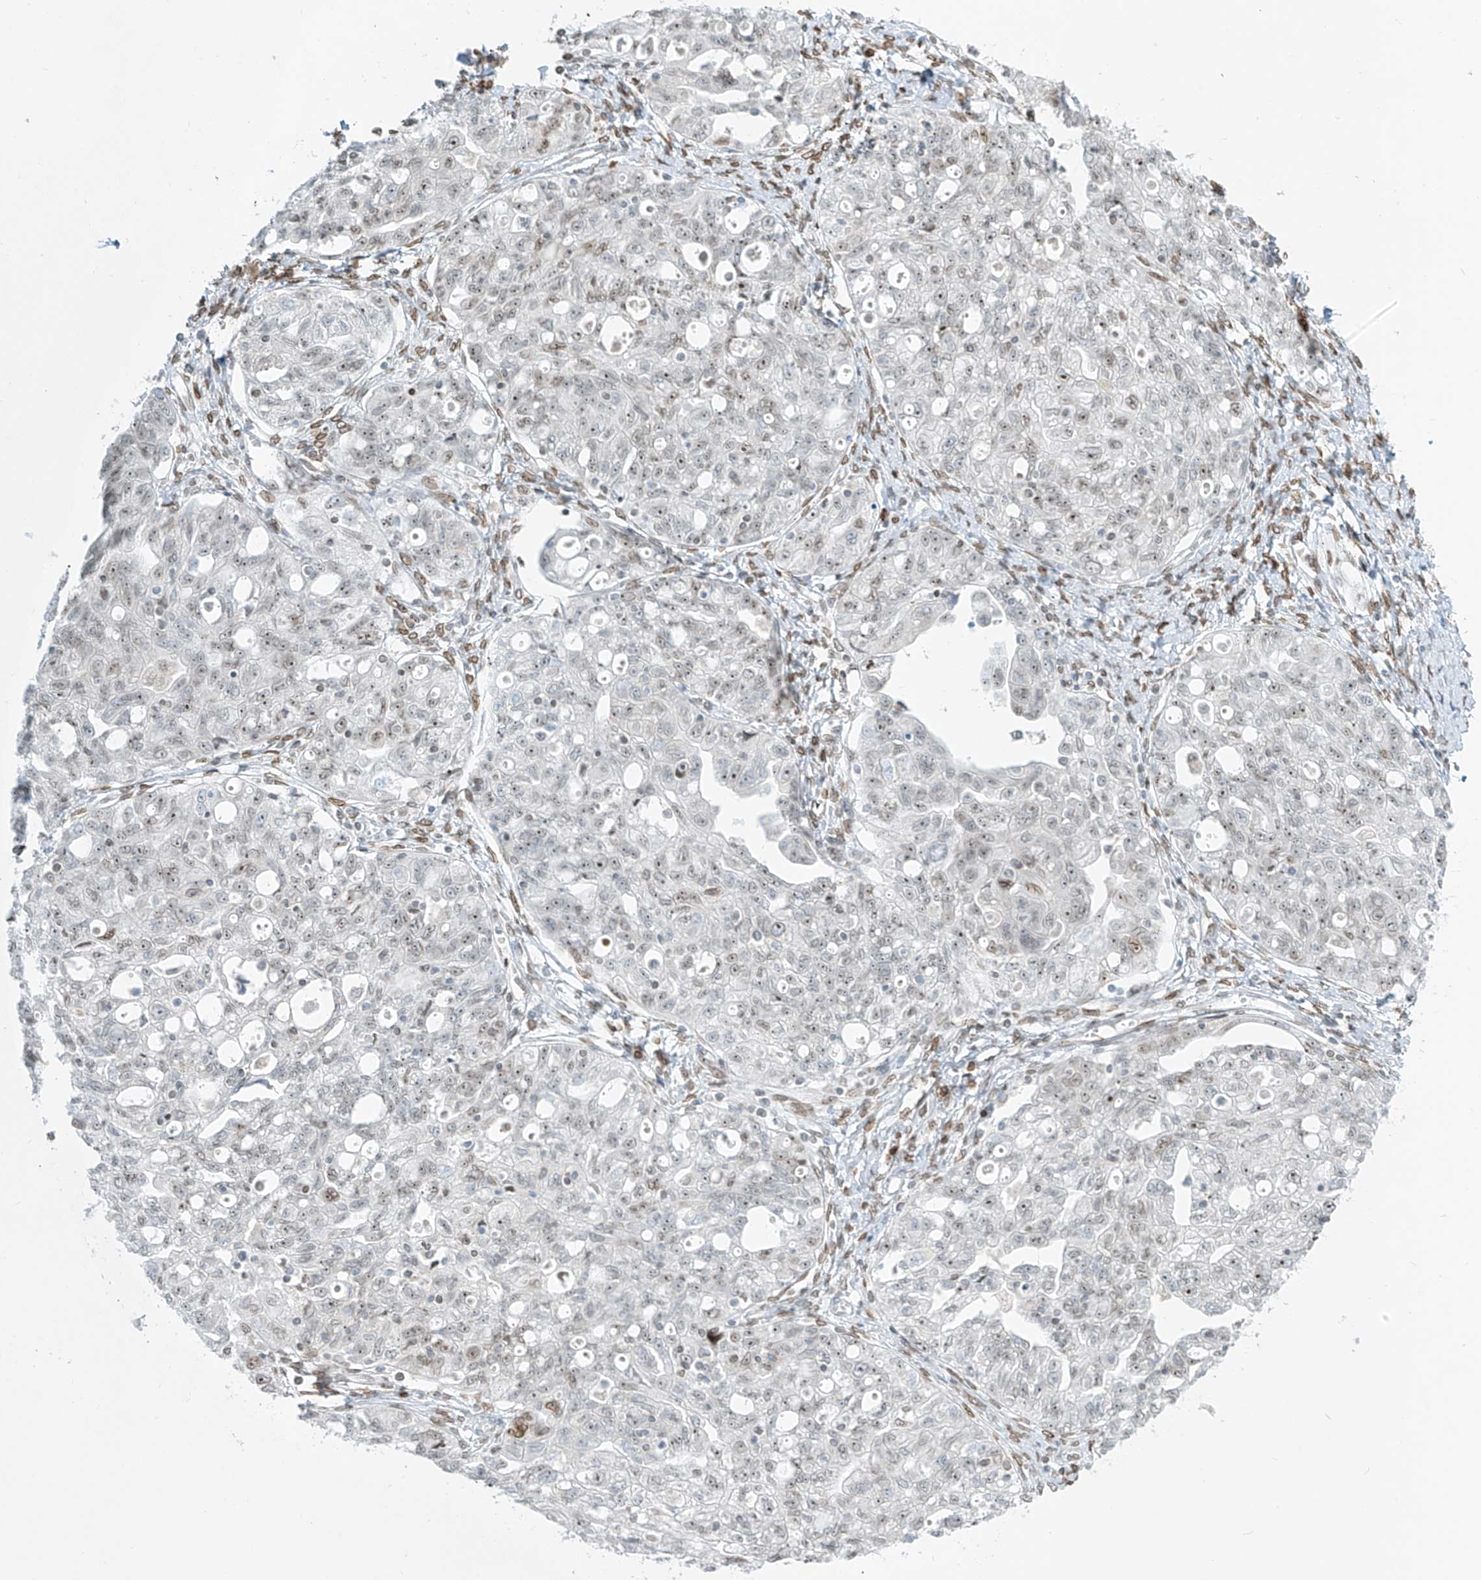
{"staining": {"intensity": "moderate", "quantity": "25%-75%", "location": "nuclear"}, "tissue": "ovarian cancer", "cell_type": "Tumor cells", "image_type": "cancer", "snomed": [{"axis": "morphology", "description": "Carcinoma, NOS"}, {"axis": "morphology", "description": "Cystadenocarcinoma, serous, NOS"}, {"axis": "topography", "description": "Ovary"}], "caption": "Protein expression analysis of ovarian cancer exhibits moderate nuclear expression in approximately 25%-75% of tumor cells.", "gene": "SAMD15", "patient": {"sex": "female", "age": 69}}